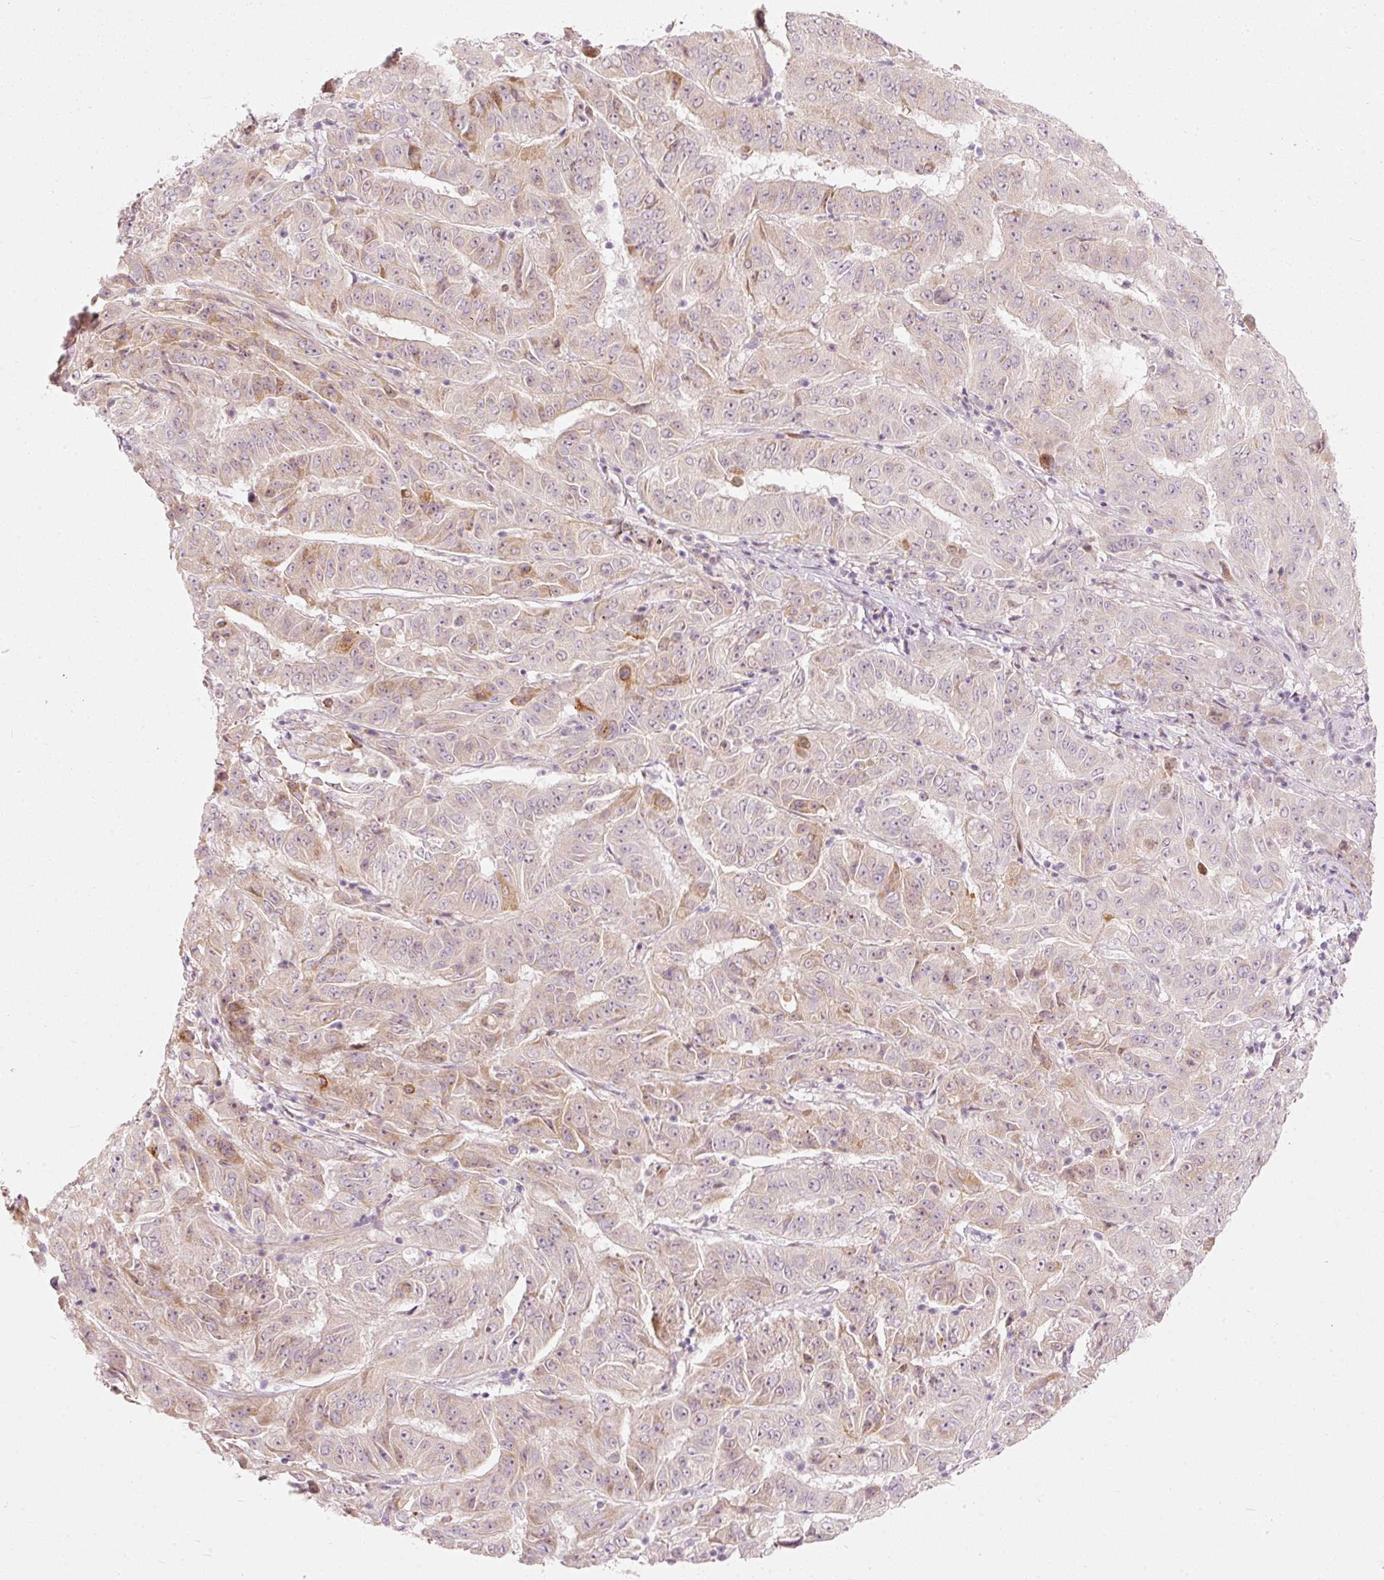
{"staining": {"intensity": "weak", "quantity": "<25%", "location": "cytoplasmic/membranous"}, "tissue": "pancreatic cancer", "cell_type": "Tumor cells", "image_type": "cancer", "snomed": [{"axis": "morphology", "description": "Adenocarcinoma, NOS"}, {"axis": "topography", "description": "Pancreas"}], "caption": "Immunohistochemical staining of pancreatic cancer (adenocarcinoma) exhibits no significant positivity in tumor cells.", "gene": "SLC20A1", "patient": {"sex": "male", "age": 63}}